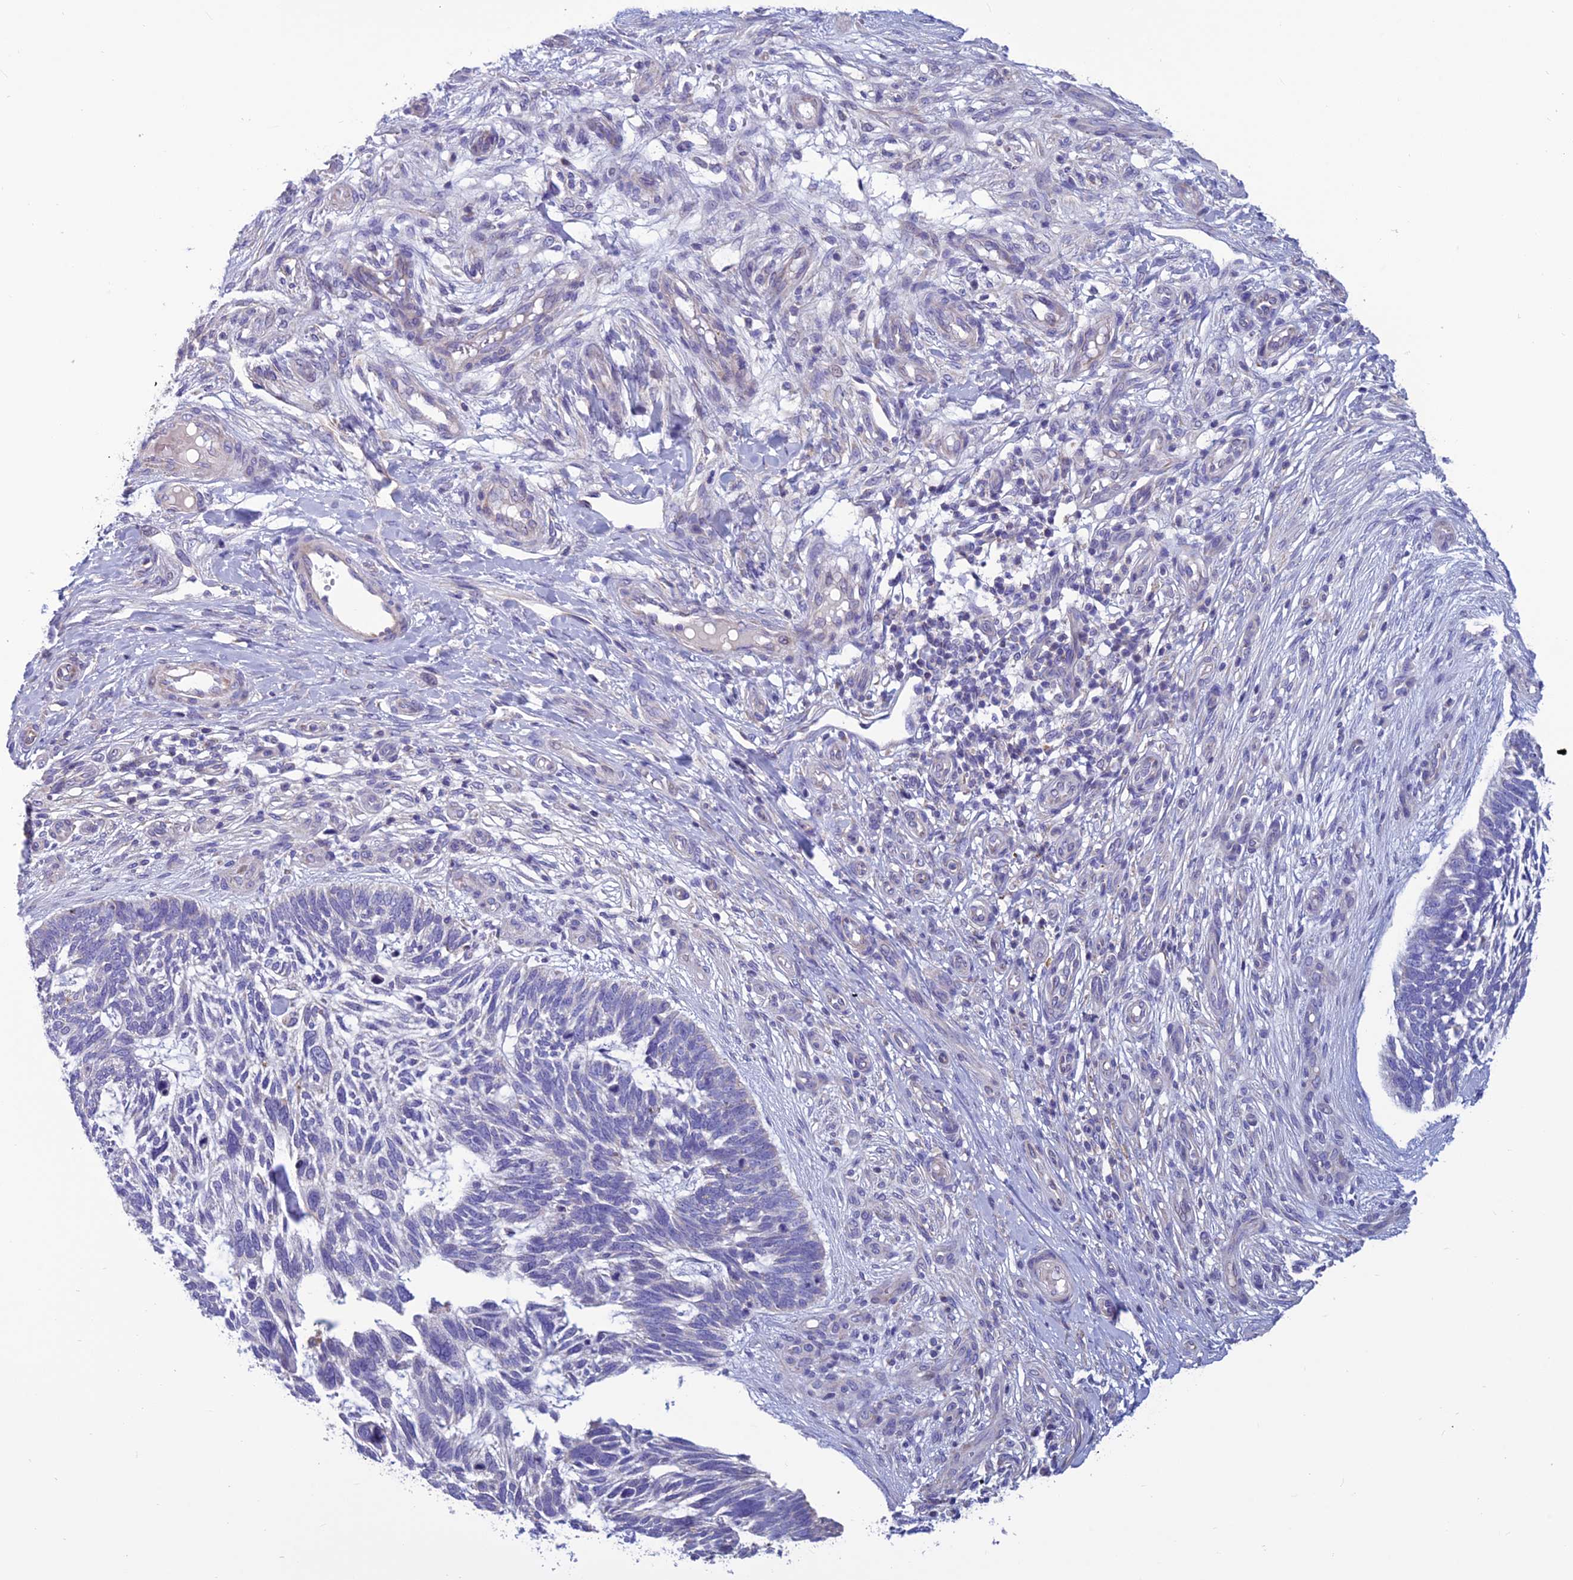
{"staining": {"intensity": "negative", "quantity": "none", "location": "none"}, "tissue": "skin cancer", "cell_type": "Tumor cells", "image_type": "cancer", "snomed": [{"axis": "morphology", "description": "Basal cell carcinoma"}, {"axis": "topography", "description": "Skin"}], "caption": "Immunohistochemistry of human skin cancer demonstrates no positivity in tumor cells.", "gene": "BHMT2", "patient": {"sex": "male", "age": 88}}